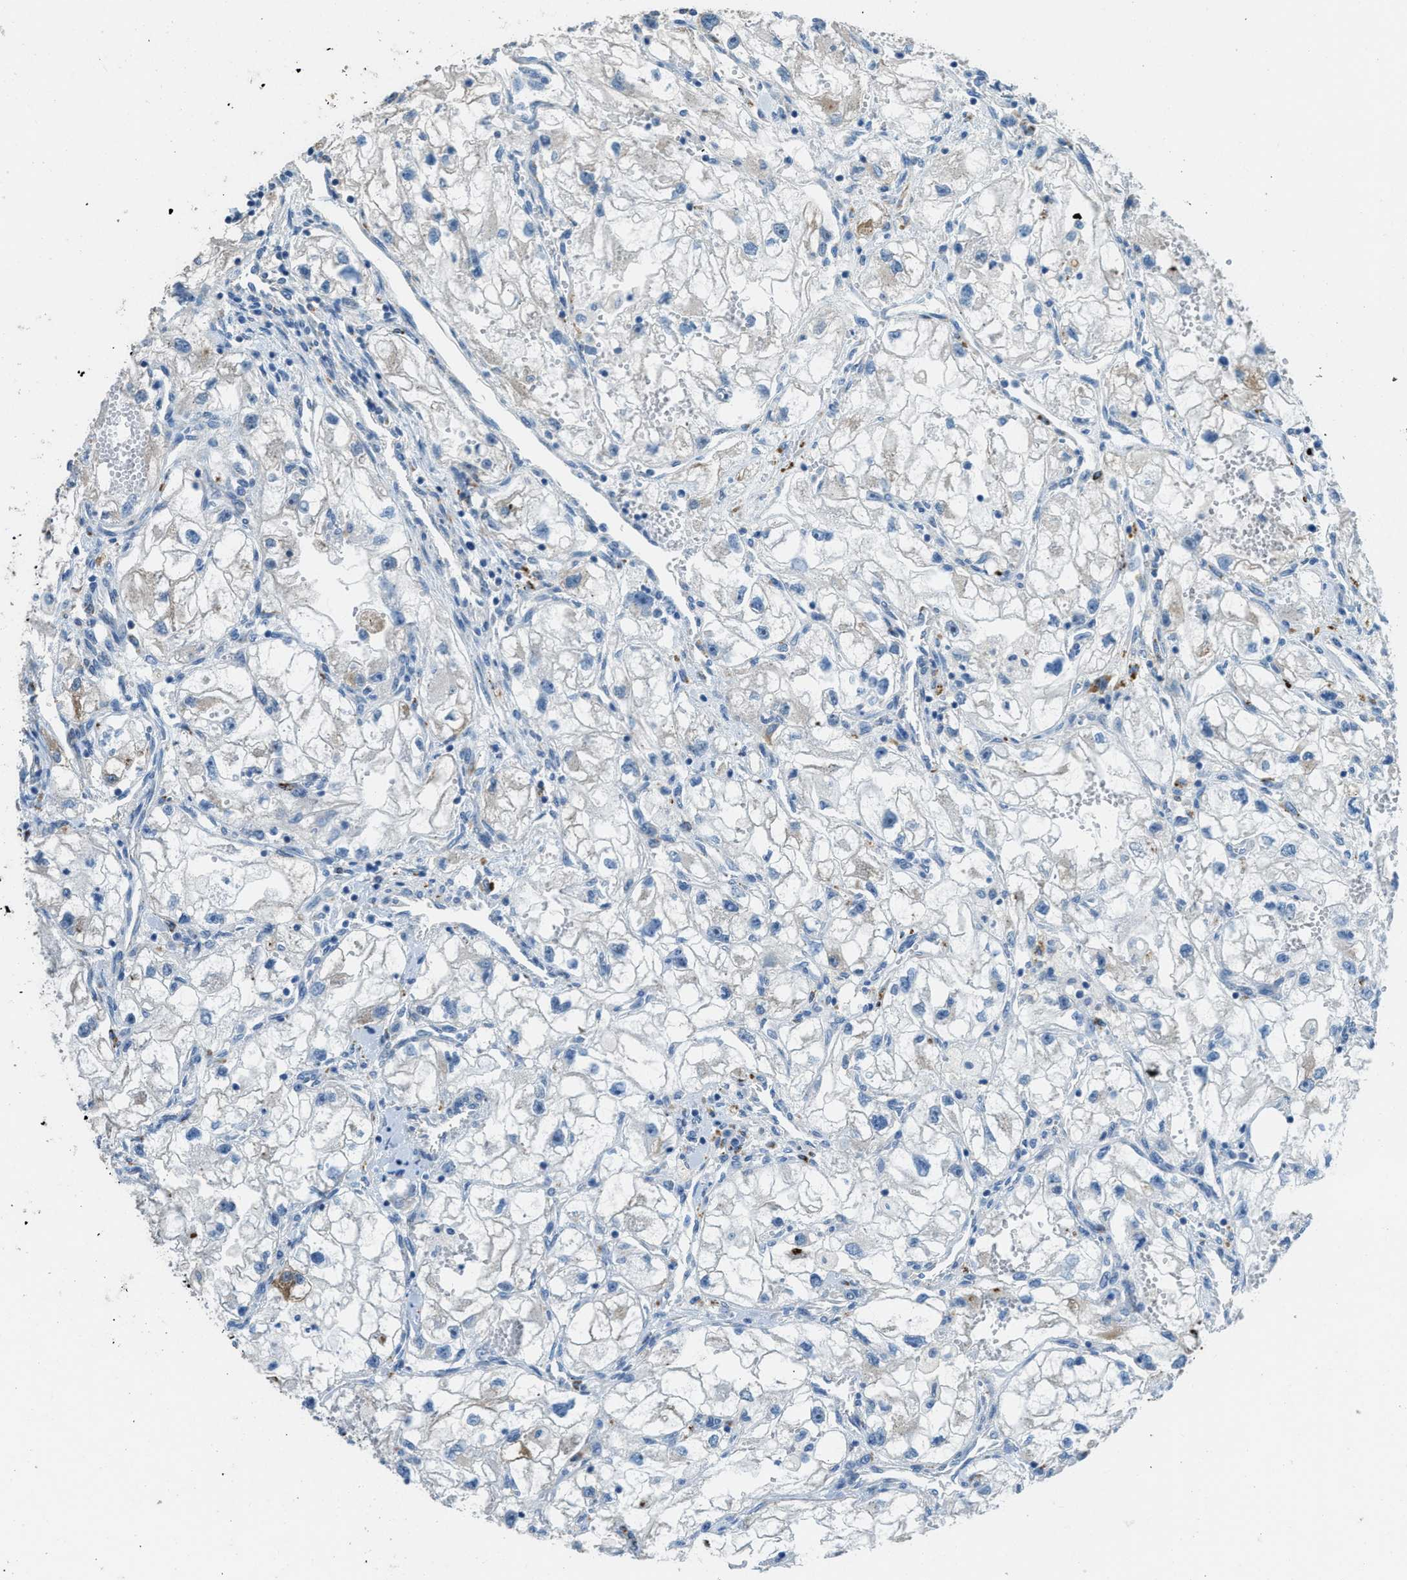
{"staining": {"intensity": "negative", "quantity": "none", "location": "none"}, "tissue": "renal cancer", "cell_type": "Tumor cells", "image_type": "cancer", "snomed": [{"axis": "morphology", "description": "Adenocarcinoma, NOS"}, {"axis": "topography", "description": "Kidney"}], "caption": "This is a image of IHC staining of renal adenocarcinoma, which shows no positivity in tumor cells. (DAB IHC, high magnification).", "gene": "TIMD4", "patient": {"sex": "female", "age": 70}}